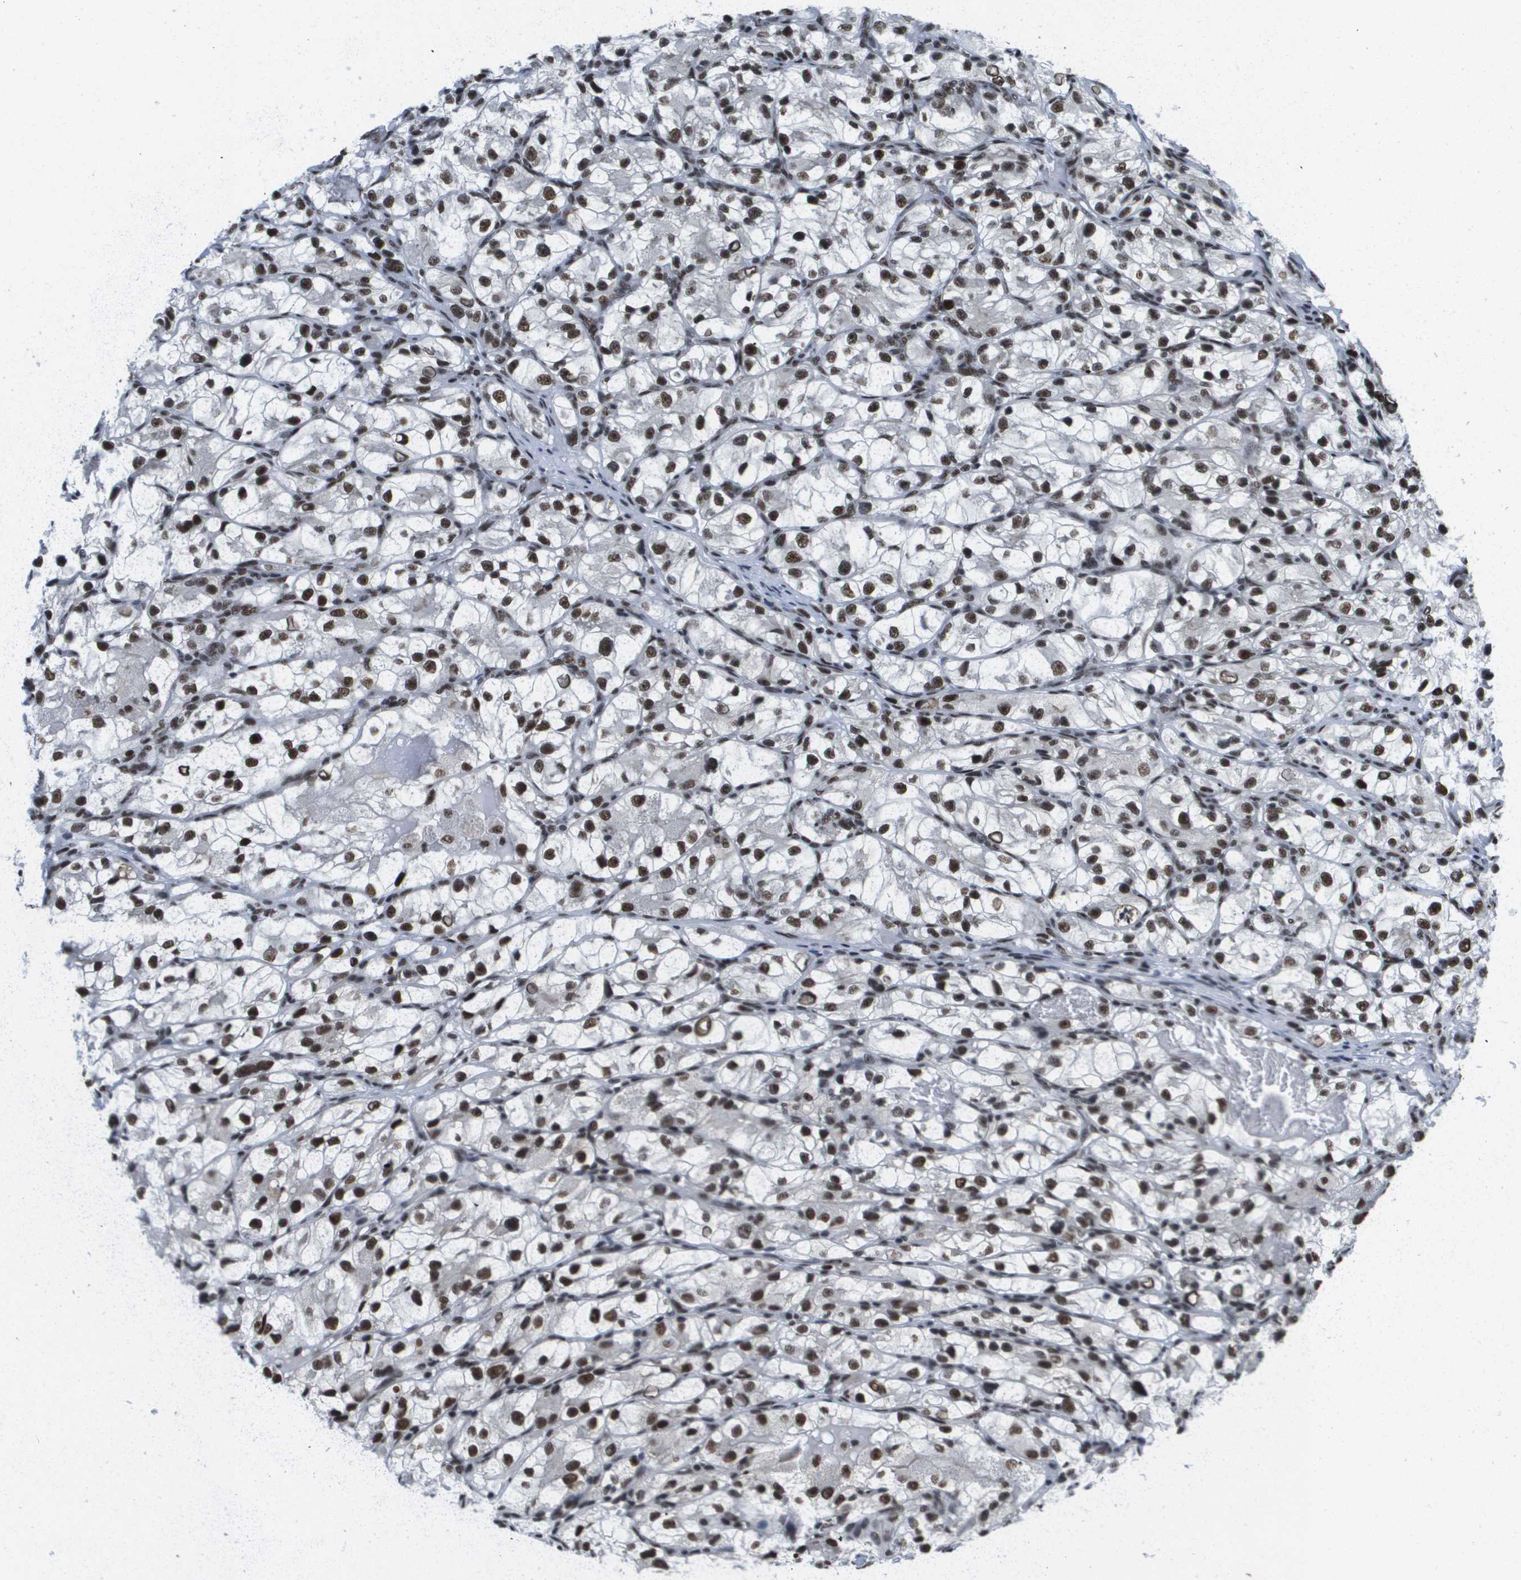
{"staining": {"intensity": "strong", "quantity": ">75%", "location": "nuclear"}, "tissue": "renal cancer", "cell_type": "Tumor cells", "image_type": "cancer", "snomed": [{"axis": "morphology", "description": "Adenocarcinoma, NOS"}, {"axis": "topography", "description": "Kidney"}], "caption": "Human renal cancer stained with a protein marker demonstrates strong staining in tumor cells.", "gene": "NSRP1", "patient": {"sex": "female", "age": 57}}